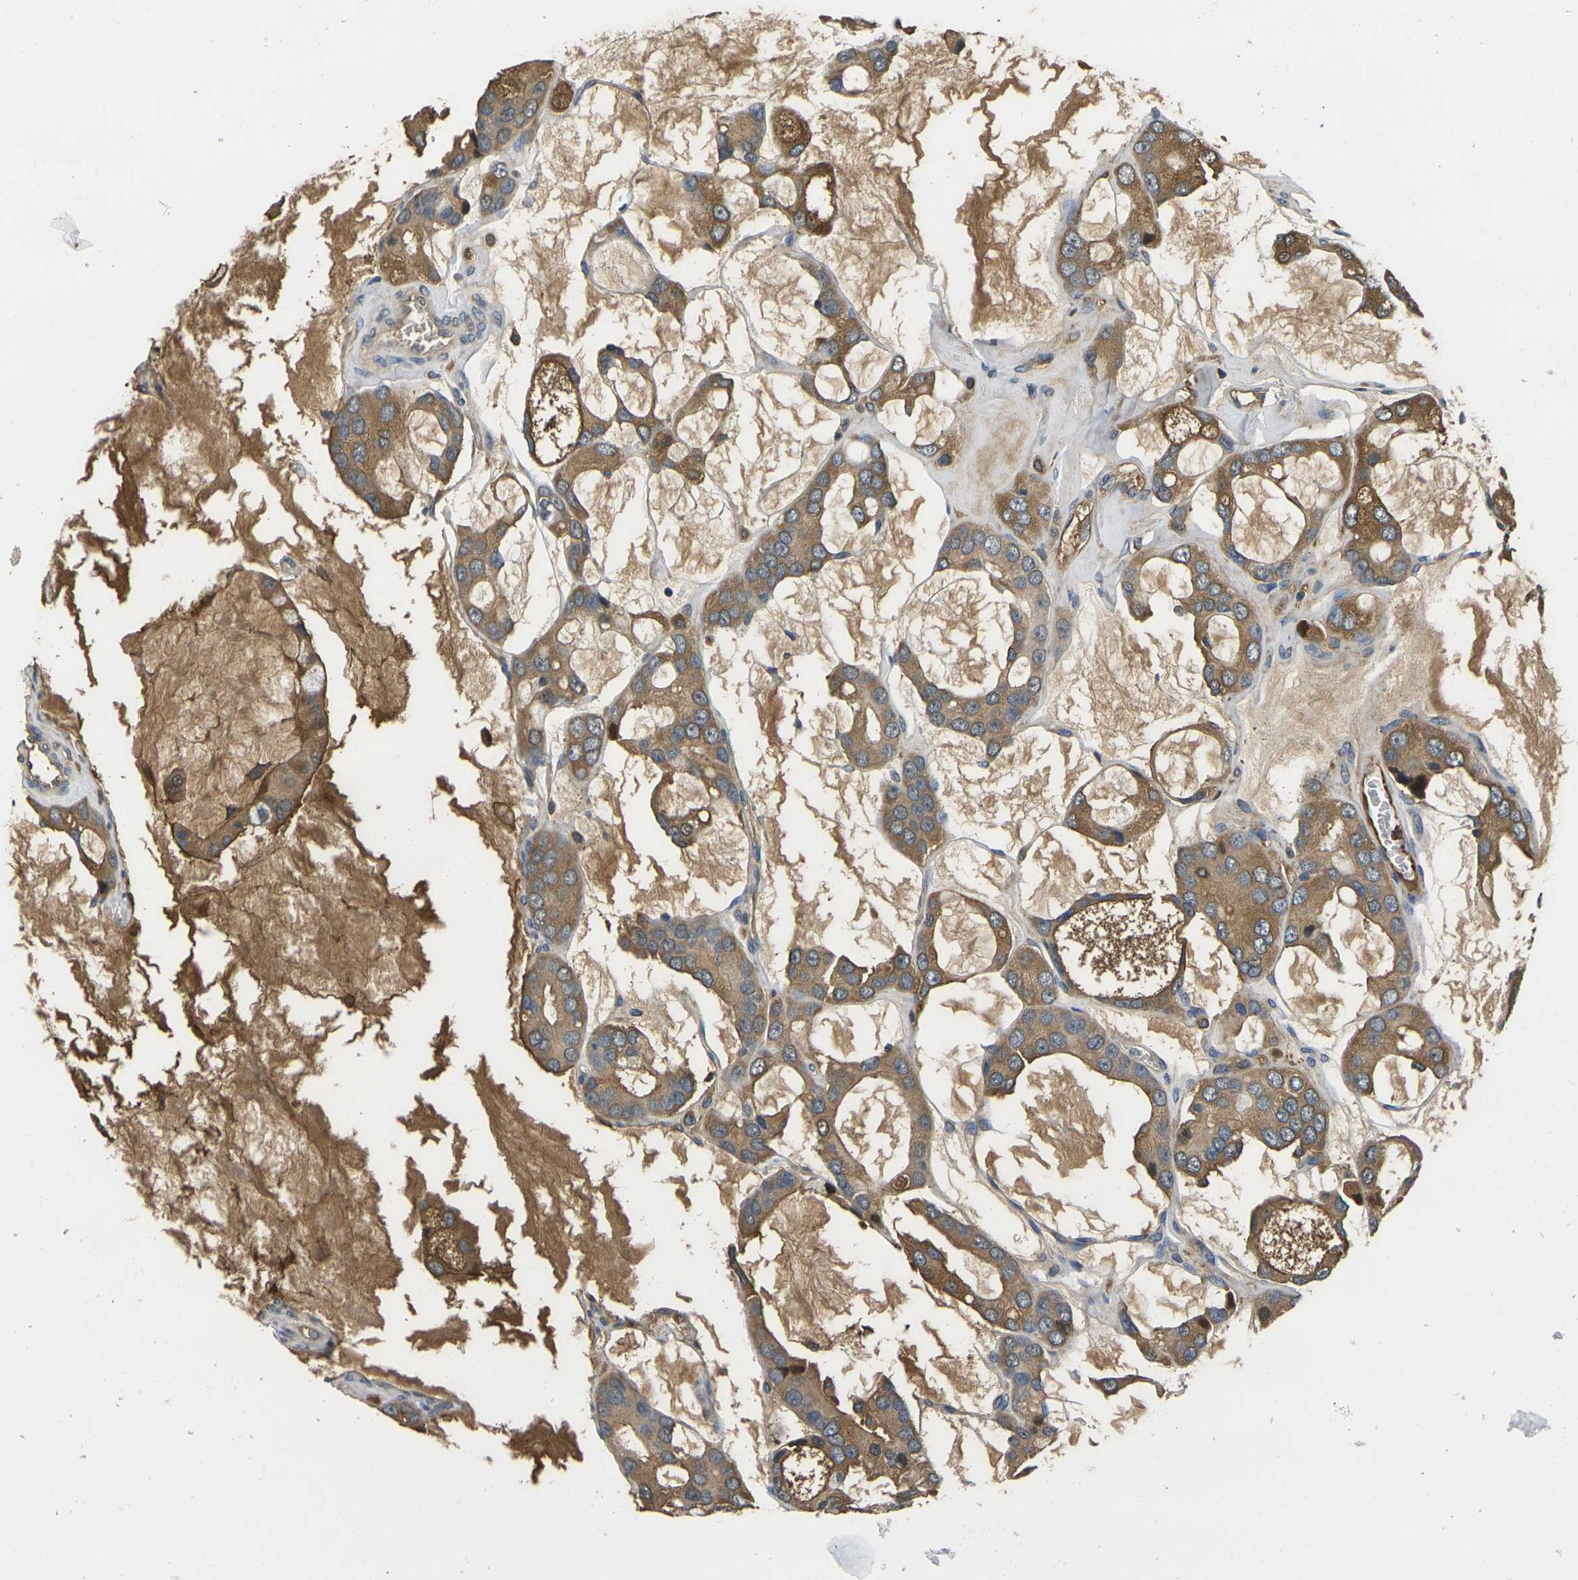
{"staining": {"intensity": "moderate", "quantity": "25%-75%", "location": "cytoplasmic/membranous"}, "tissue": "prostate cancer", "cell_type": "Tumor cells", "image_type": "cancer", "snomed": [{"axis": "morphology", "description": "Adenocarcinoma, High grade"}, {"axis": "topography", "description": "Prostate"}], "caption": "Tumor cells reveal moderate cytoplasmic/membranous expression in approximately 25%-75% of cells in prostate adenocarcinoma (high-grade). The protein of interest is stained brown, and the nuclei are stained in blue (DAB IHC with brightfield microscopy, high magnification).", "gene": "GREM2", "patient": {"sex": "male", "age": 67}}